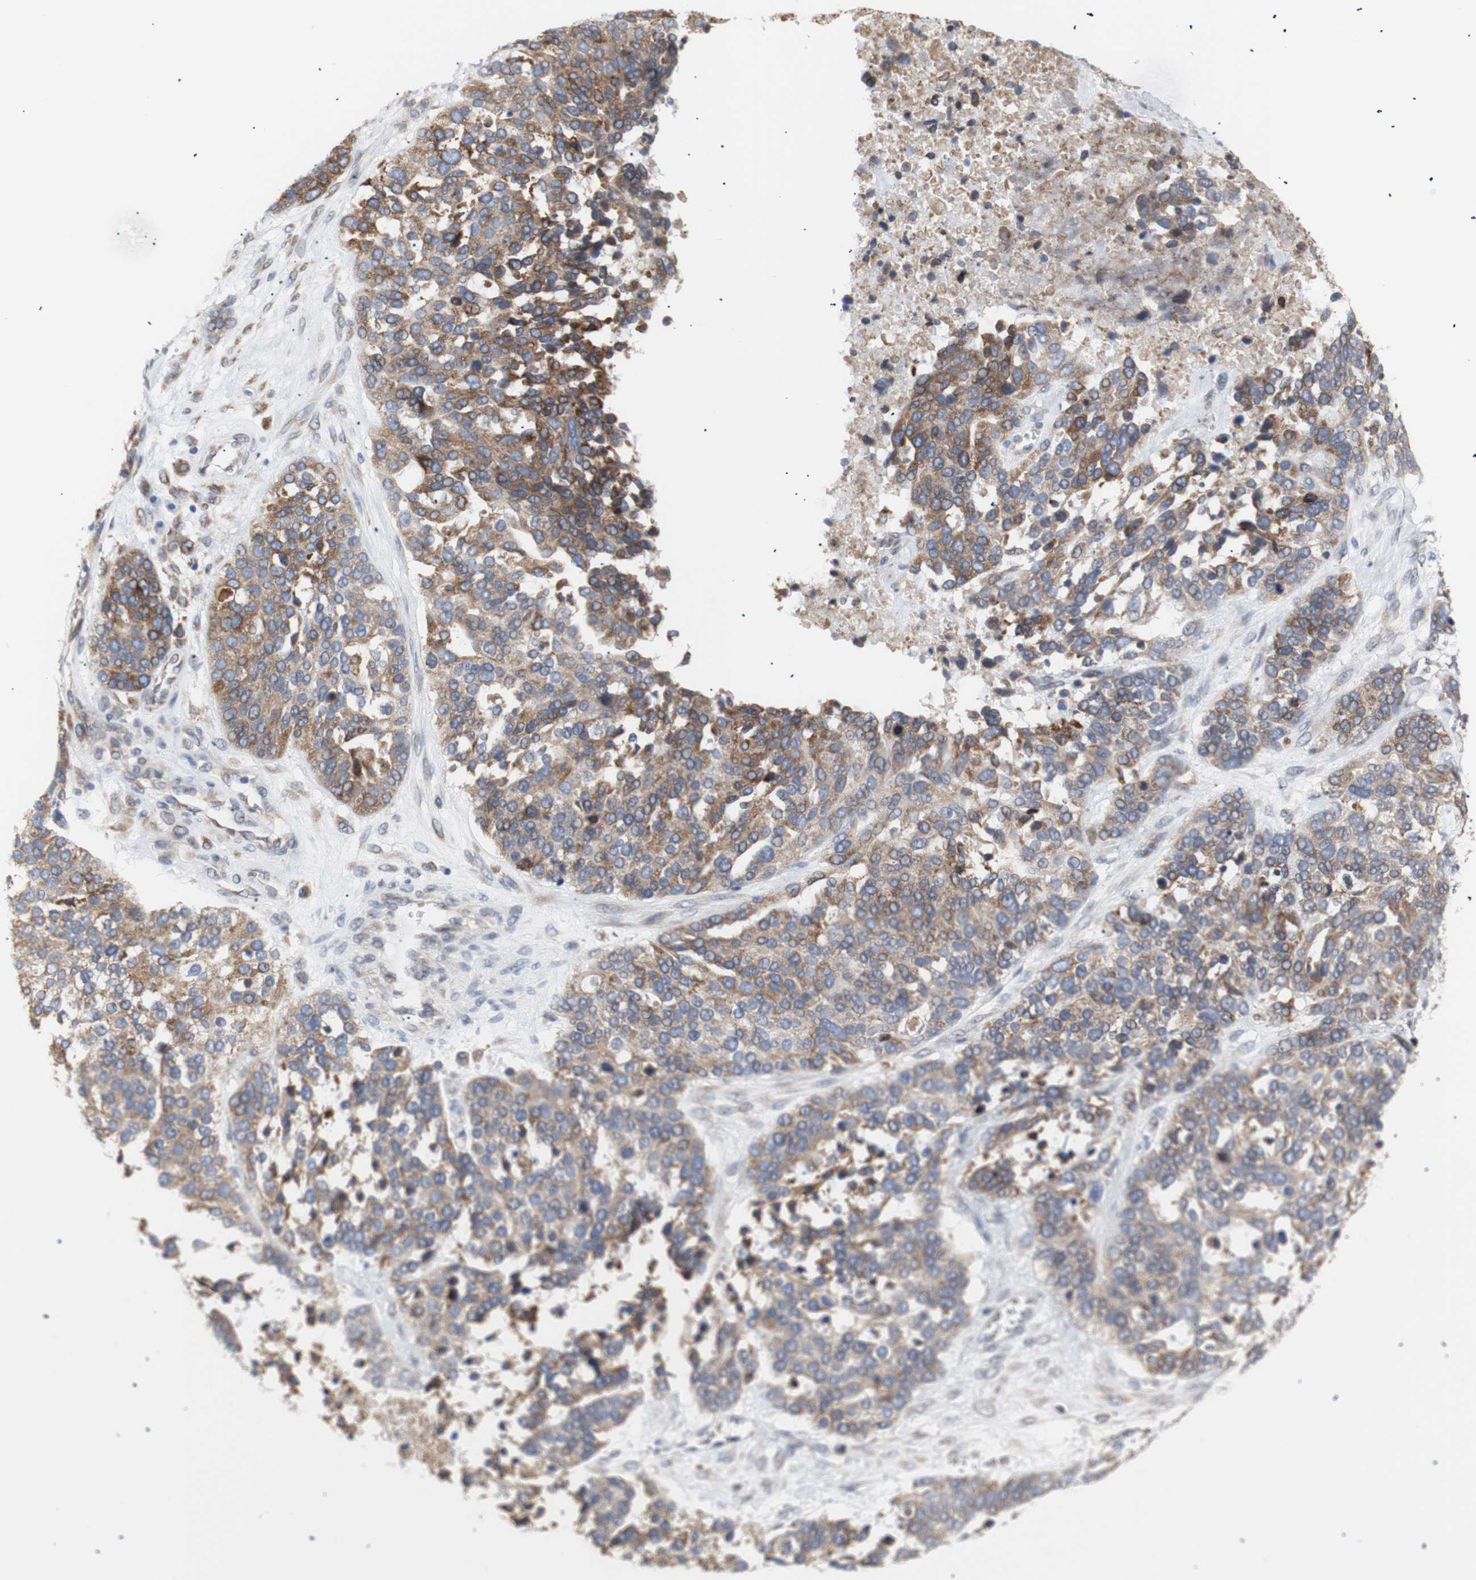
{"staining": {"intensity": "moderate", "quantity": ">75%", "location": "cytoplasmic/membranous"}, "tissue": "ovarian cancer", "cell_type": "Tumor cells", "image_type": "cancer", "snomed": [{"axis": "morphology", "description": "Cystadenocarcinoma, serous, NOS"}, {"axis": "topography", "description": "Ovary"}], "caption": "Ovarian cancer stained with a protein marker reveals moderate staining in tumor cells.", "gene": "ERLIN1", "patient": {"sex": "female", "age": 44}}